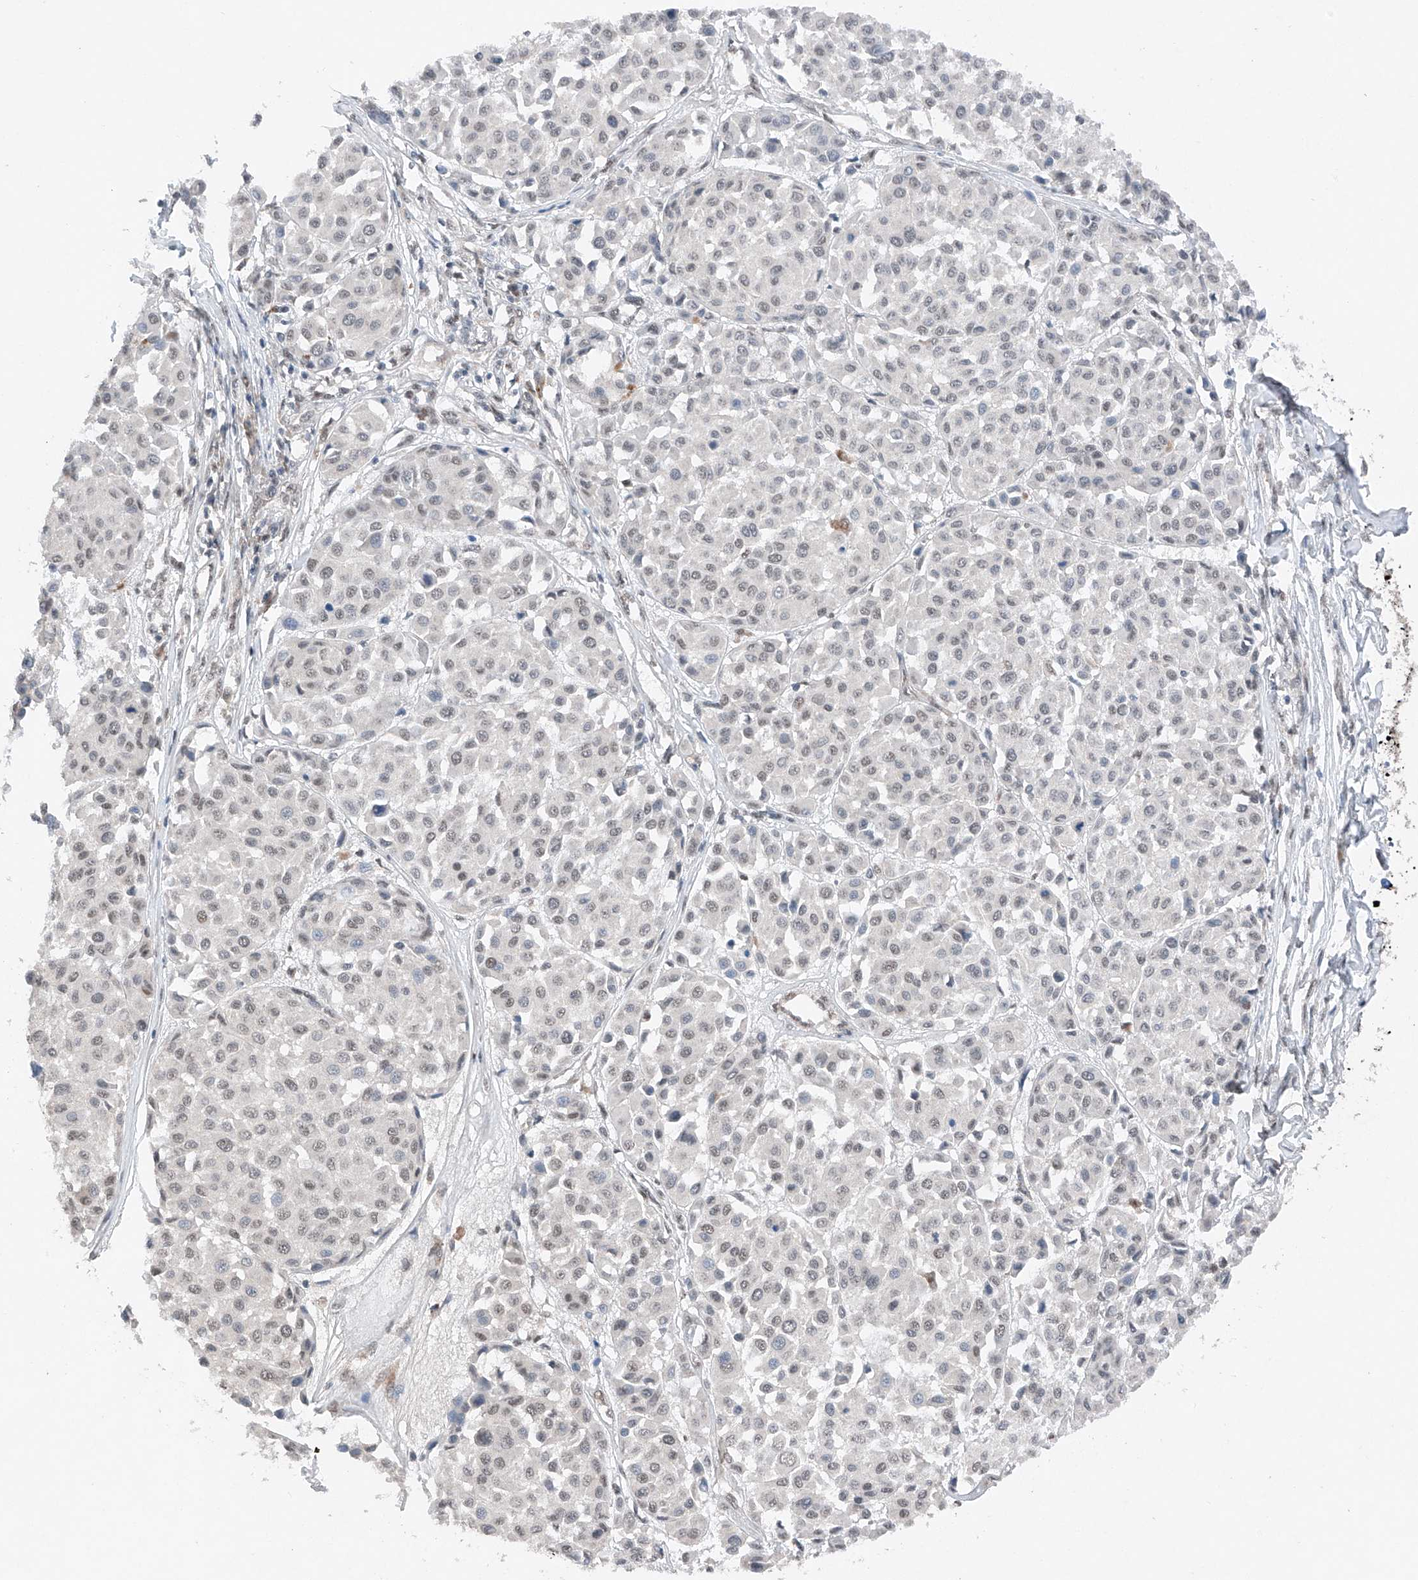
{"staining": {"intensity": "negative", "quantity": "none", "location": "none"}, "tissue": "melanoma", "cell_type": "Tumor cells", "image_type": "cancer", "snomed": [{"axis": "morphology", "description": "Malignant melanoma, Metastatic site"}, {"axis": "topography", "description": "Soft tissue"}], "caption": "An immunohistochemistry image of malignant melanoma (metastatic site) is shown. There is no staining in tumor cells of malignant melanoma (metastatic site).", "gene": "TBX4", "patient": {"sex": "male", "age": 41}}